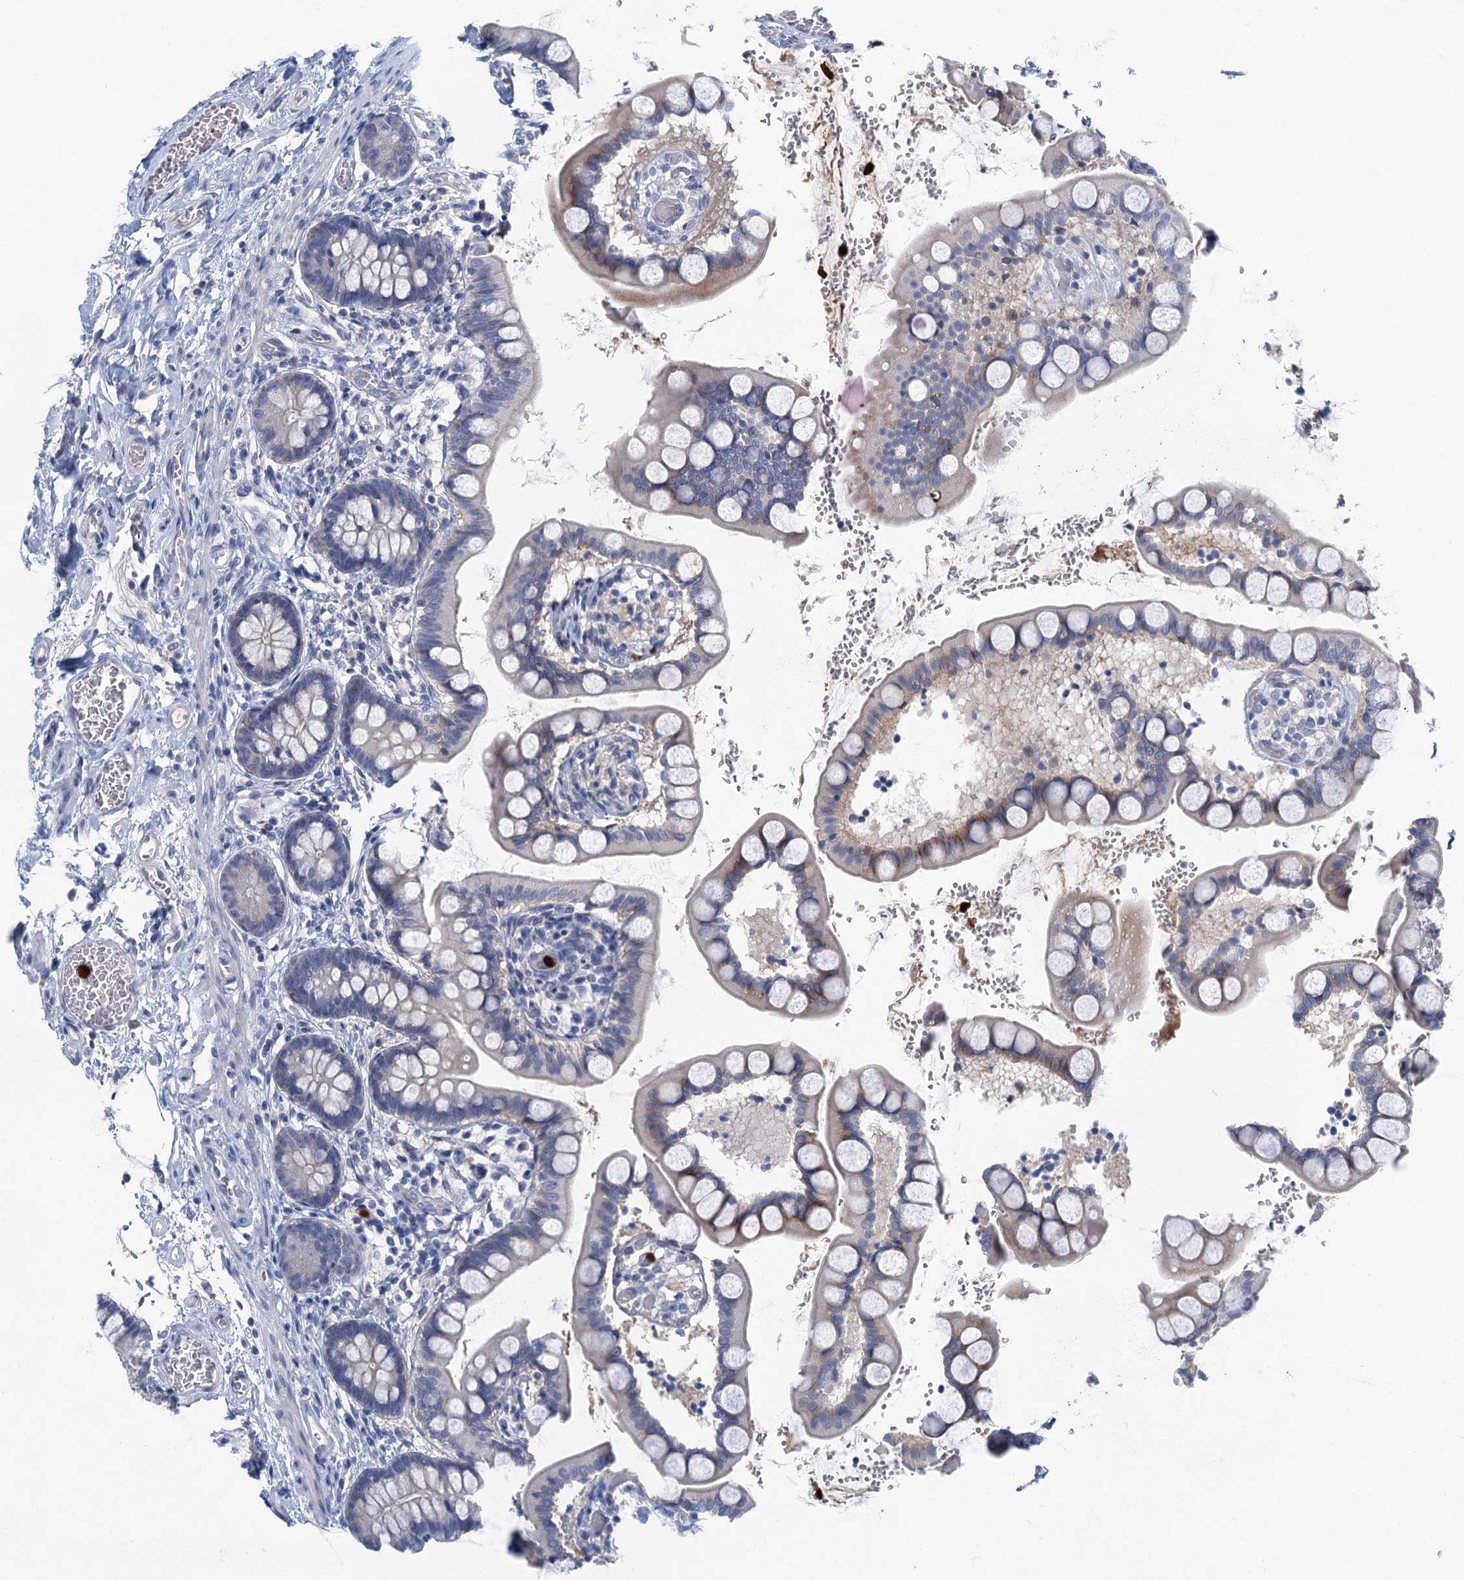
{"staining": {"intensity": "weak", "quantity": "<25%", "location": "cytoplasmic/membranous"}, "tissue": "small intestine", "cell_type": "Glandular cells", "image_type": "normal", "snomed": [{"axis": "morphology", "description": "Normal tissue, NOS"}, {"axis": "topography", "description": "Small intestine"}], "caption": "Immunohistochemical staining of benign small intestine shows no significant expression in glandular cells.", "gene": "ANKDD1A", "patient": {"sex": "male", "age": 52}}